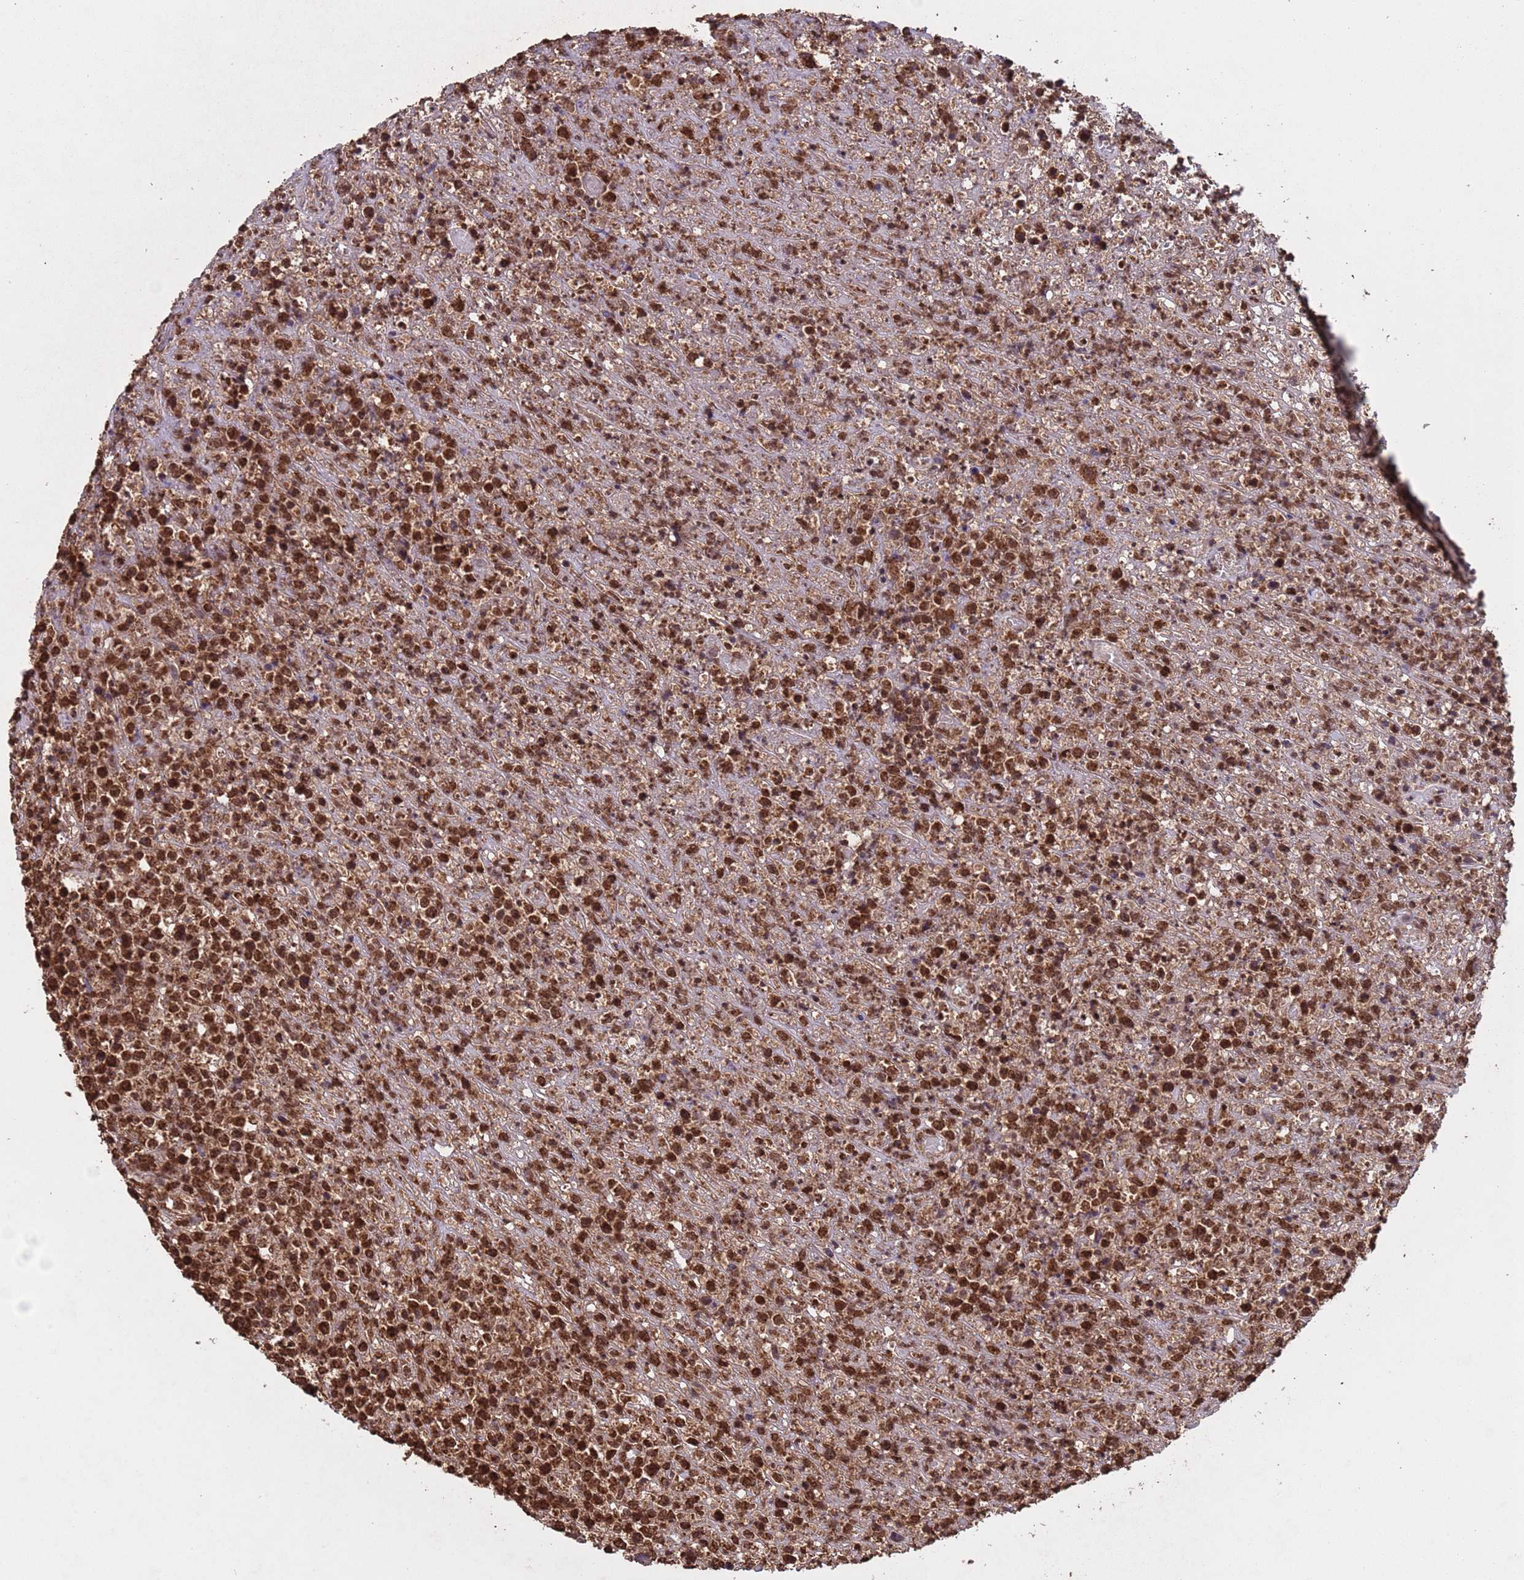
{"staining": {"intensity": "strong", "quantity": ">75%", "location": "nuclear"}, "tissue": "lymphoma", "cell_type": "Tumor cells", "image_type": "cancer", "snomed": [{"axis": "morphology", "description": "Malignant lymphoma, non-Hodgkin's type, High grade"}, {"axis": "topography", "description": "Colon"}], "caption": "An image showing strong nuclear expression in about >75% of tumor cells in malignant lymphoma, non-Hodgkin's type (high-grade), as visualized by brown immunohistochemical staining.", "gene": "HDAC10", "patient": {"sex": "female", "age": 53}}